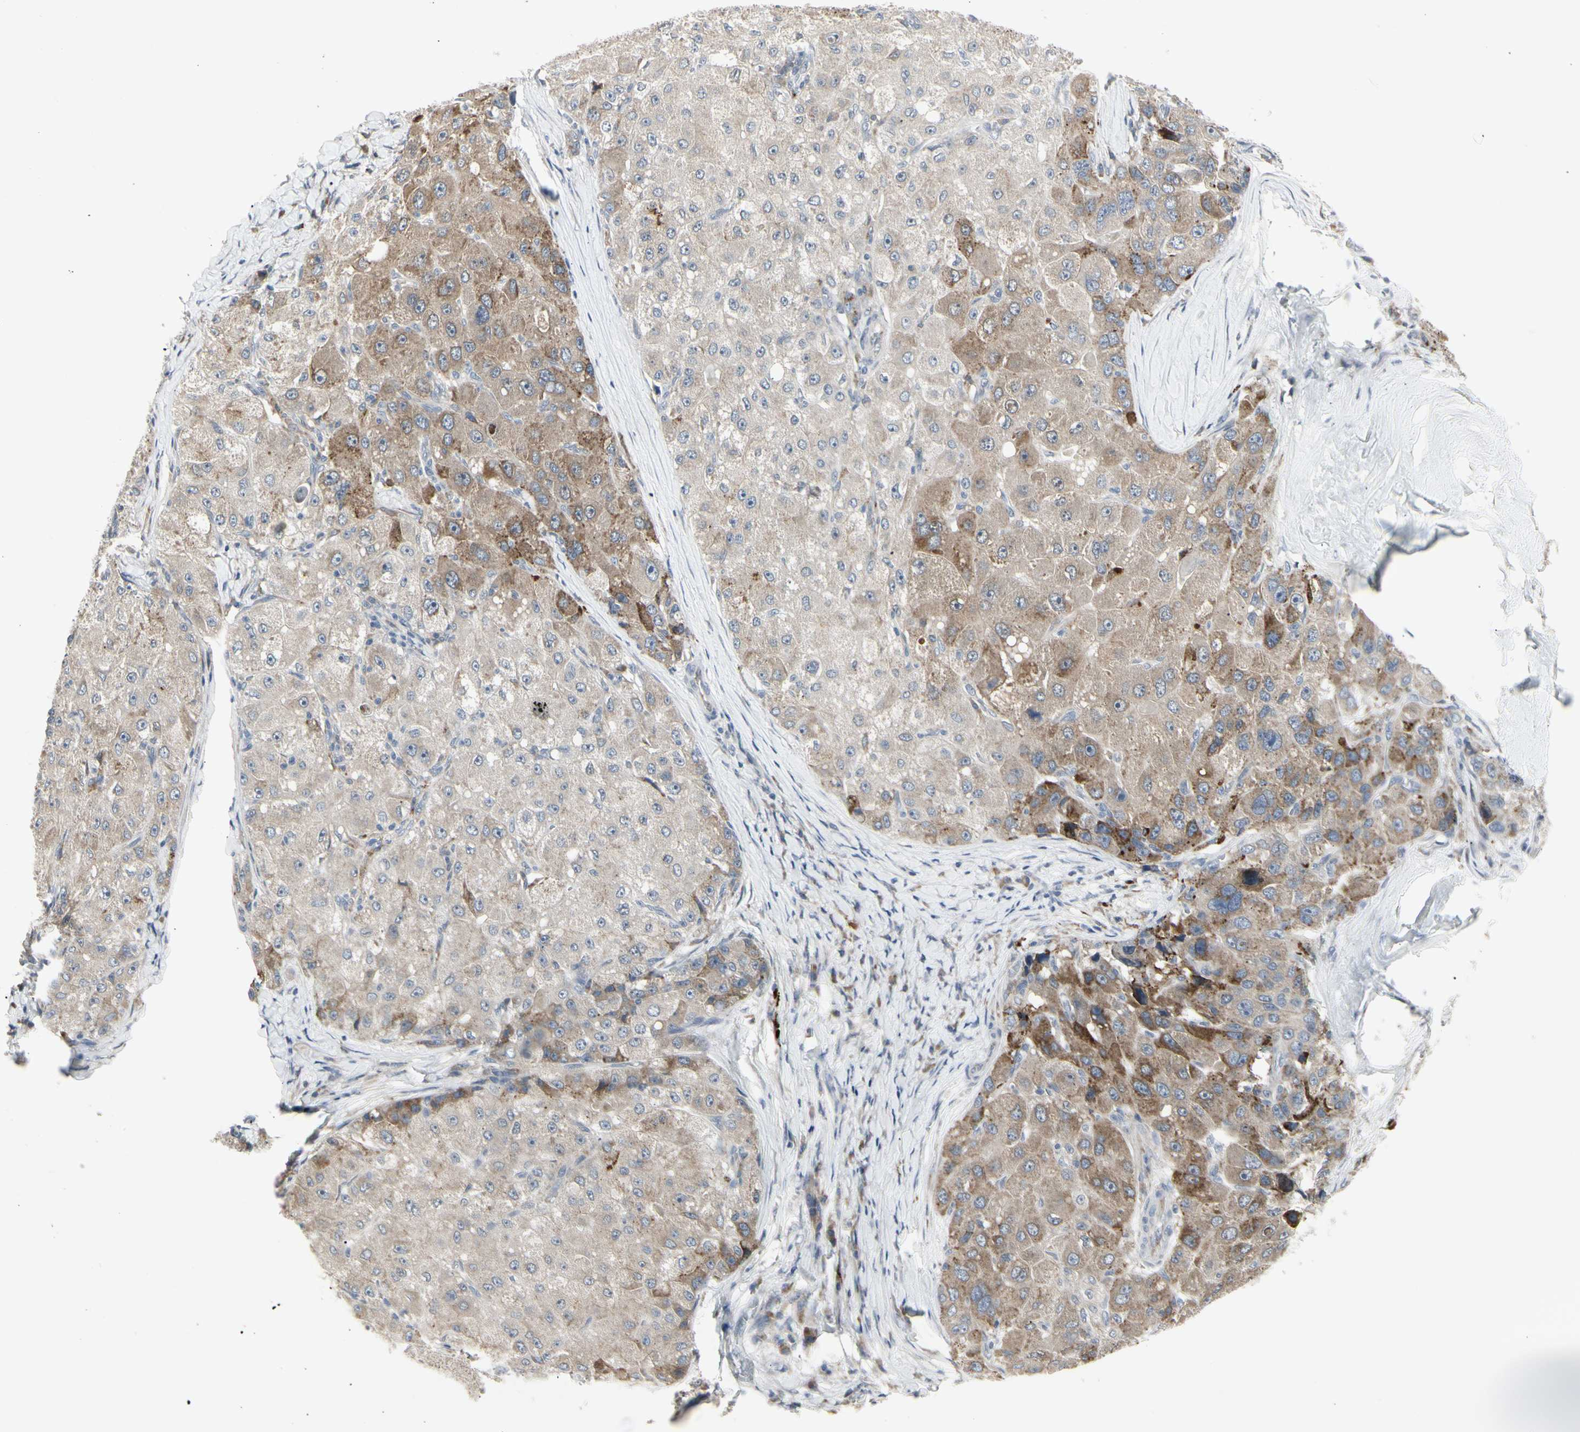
{"staining": {"intensity": "moderate", "quantity": "25%-75%", "location": "cytoplasmic/membranous"}, "tissue": "liver cancer", "cell_type": "Tumor cells", "image_type": "cancer", "snomed": [{"axis": "morphology", "description": "Carcinoma, Hepatocellular, NOS"}, {"axis": "topography", "description": "Liver"}], "caption": "This is an image of immunohistochemistry staining of hepatocellular carcinoma (liver), which shows moderate positivity in the cytoplasmic/membranous of tumor cells.", "gene": "GRN", "patient": {"sex": "male", "age": 80}}